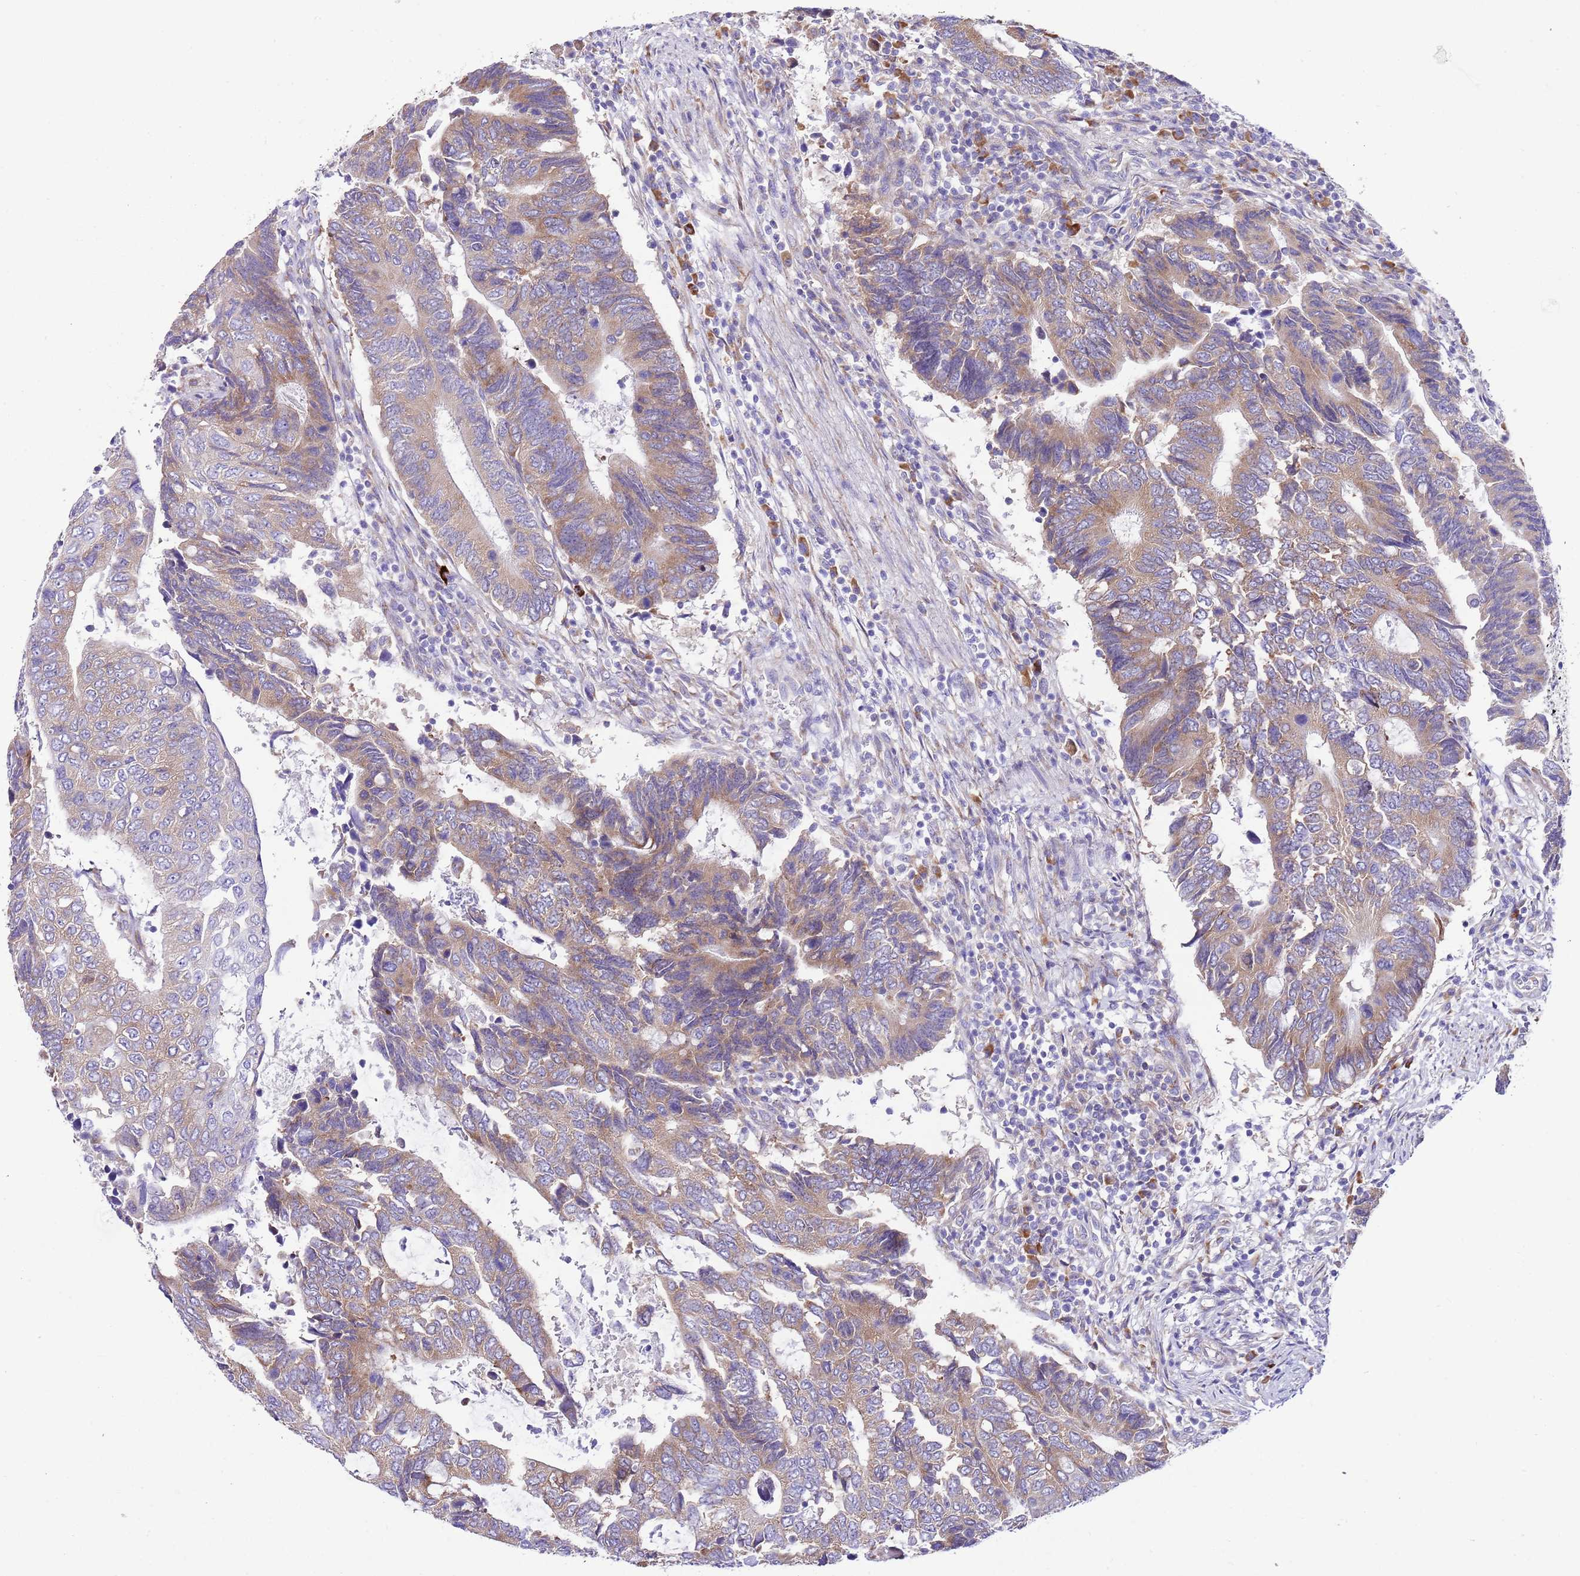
{"staining": {"intensity": "moderate", "quantity": "25%-75%", "location": "cytoplasmic/membranous"}, "tissue": "colorectal cancer", "cell_type": "Tumor cells", "image_type": "cancer", "snomed": [{"axis": "morphology", "description": "Adenocarcinoma, NOS"}, {"axis": "topography", "description": "Colon"}], "caption": "Adenocarcinoma (colorectal) stained for a protein (brown) displays moderate cytoplasmic/membranous positive staining in about 25%-75% of tumor cells.", "gene": "RPS10", "patient": {"sex": "male", "age": 87}}